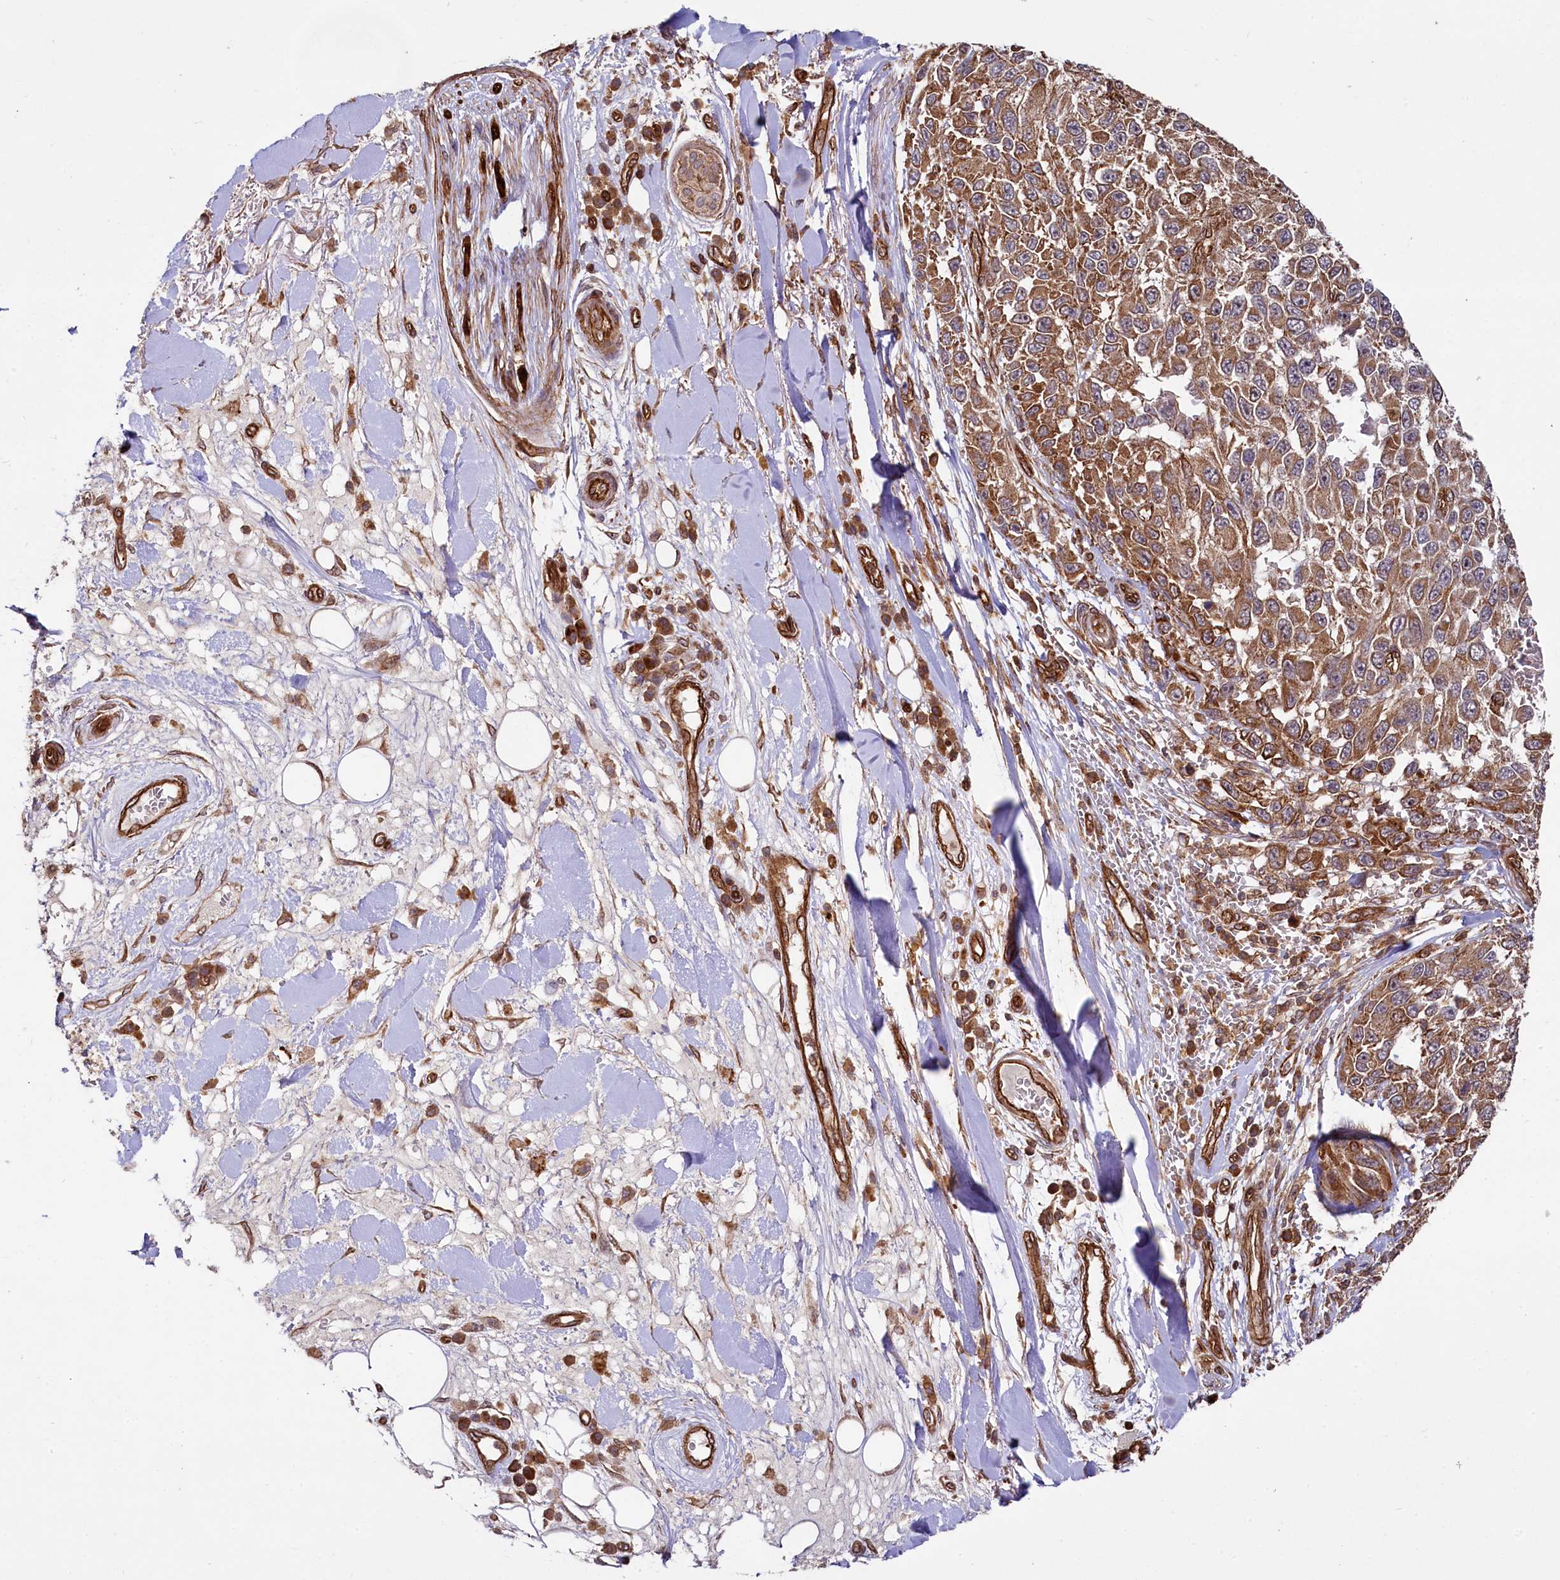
{"staining": {"intensity": "moderate", "quantity": ">75%", "location": "cytoplasmic/membranous"}, "tissue": "melanoma", "cell_type": "Tumor cells", "image_type": "cancer", "snomed": [{"axis": "morphology", "description": "Normal tissue, NOS"}, {"axis": "morphology", "description": "Malignant melanoma, NOS"}, {"axis": "topography", "description": "Skin"}], "caption": "Protein positivity by IHC shows moderate cytoplasmic/membranous expression in about >75% of tumor cells in melanoma.", "gene": "SVIP", "patient": {"sex": "female", "age": 96}}